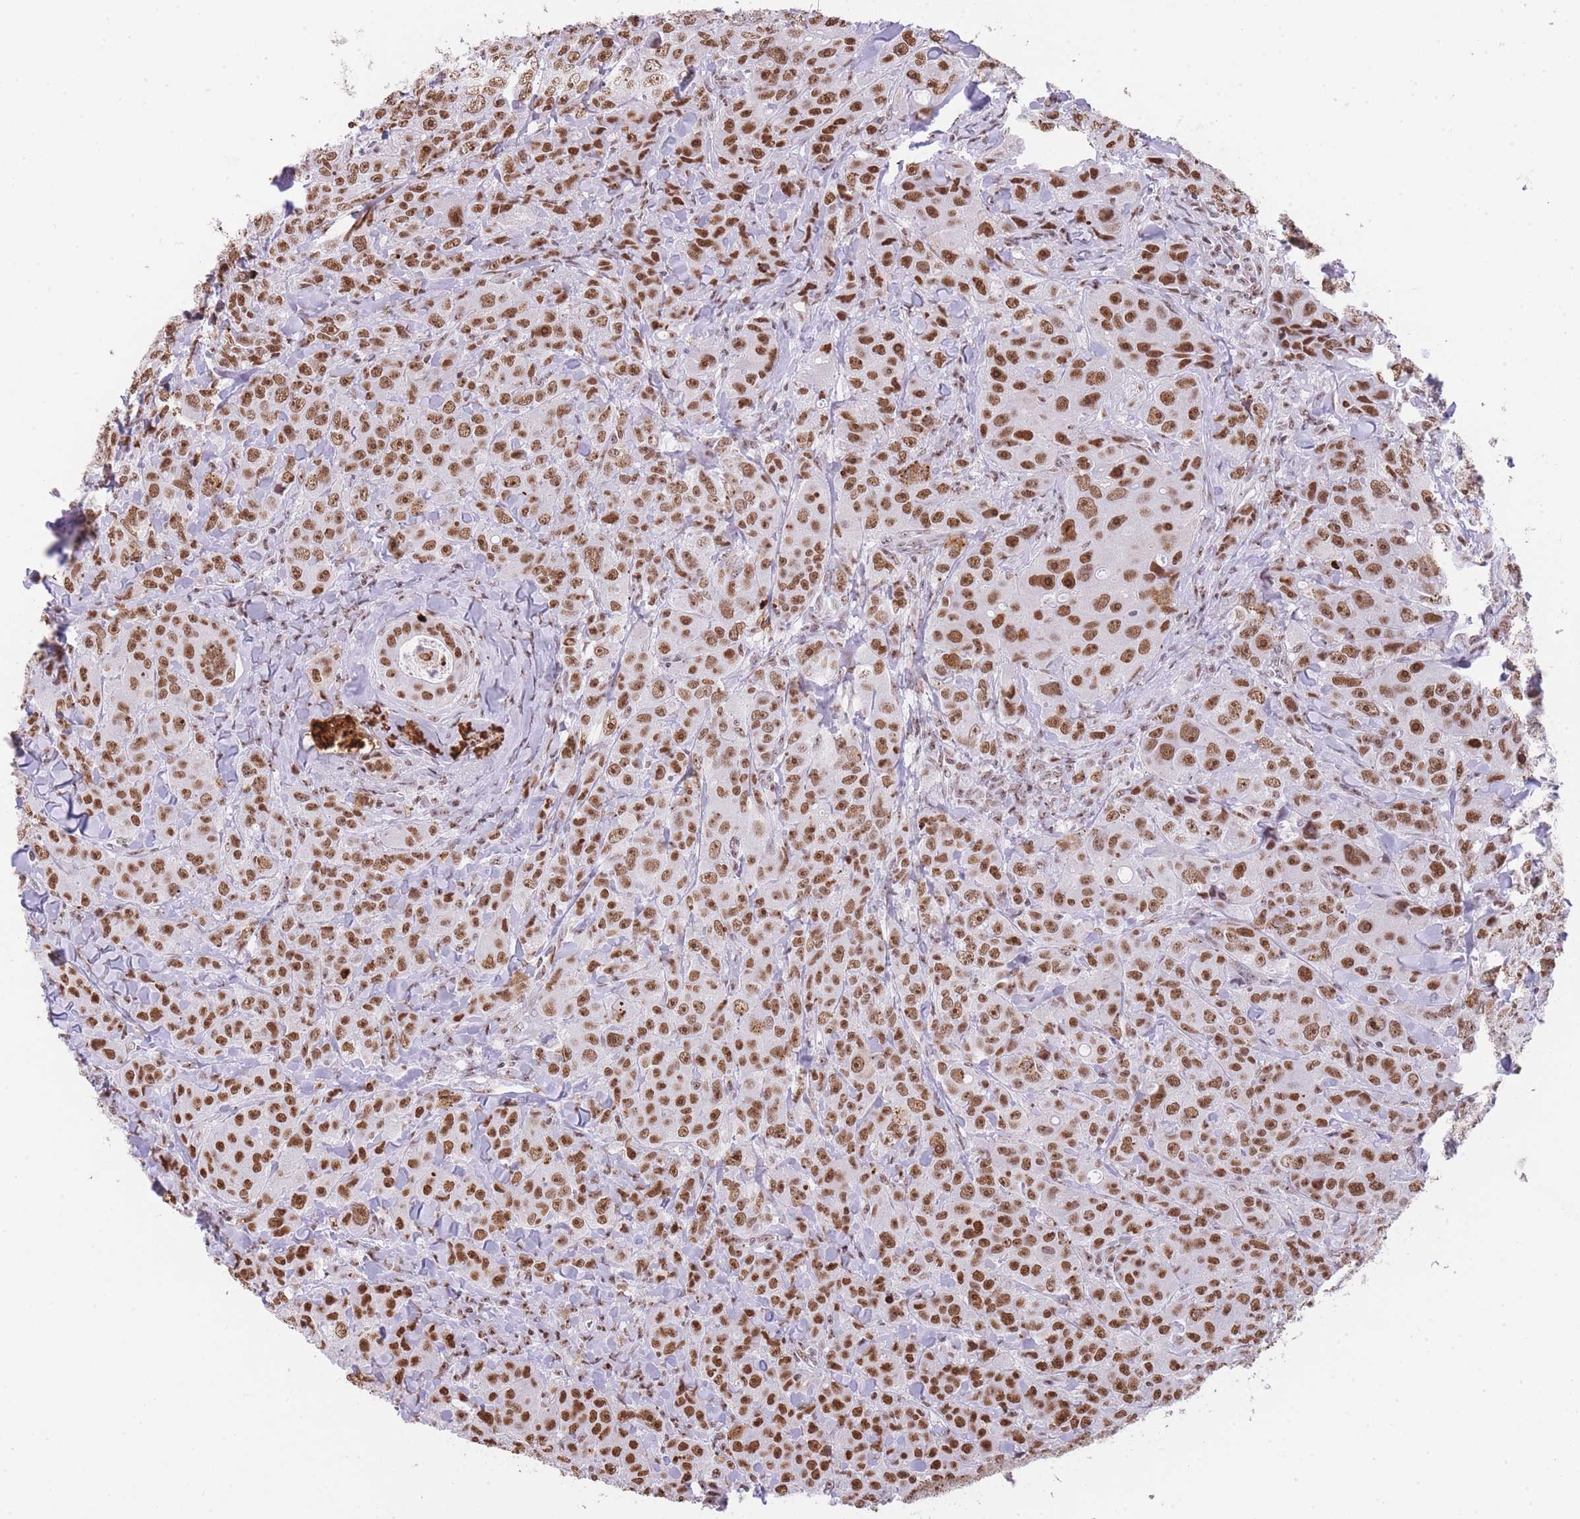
{"staining": {"intensity": "strong", "quantity": ">75%", "location": "nuclear"}, "tissue": "breast cancer", "cell_type": "Tumor cells", "image_type": "cancer", "snomed": [{"axis": "morphology", "description": "Duct carcinoma"}, {"axis": "topography", "description": "Breast"}], "caption": "This image reveals IHC staining of human breast cancer (intraductal carcinoma), with high strong nuclear positivity in about >75% of tumor cells.", "gene": "EVC2", "patient": {"sex": "female", "age": 43}}